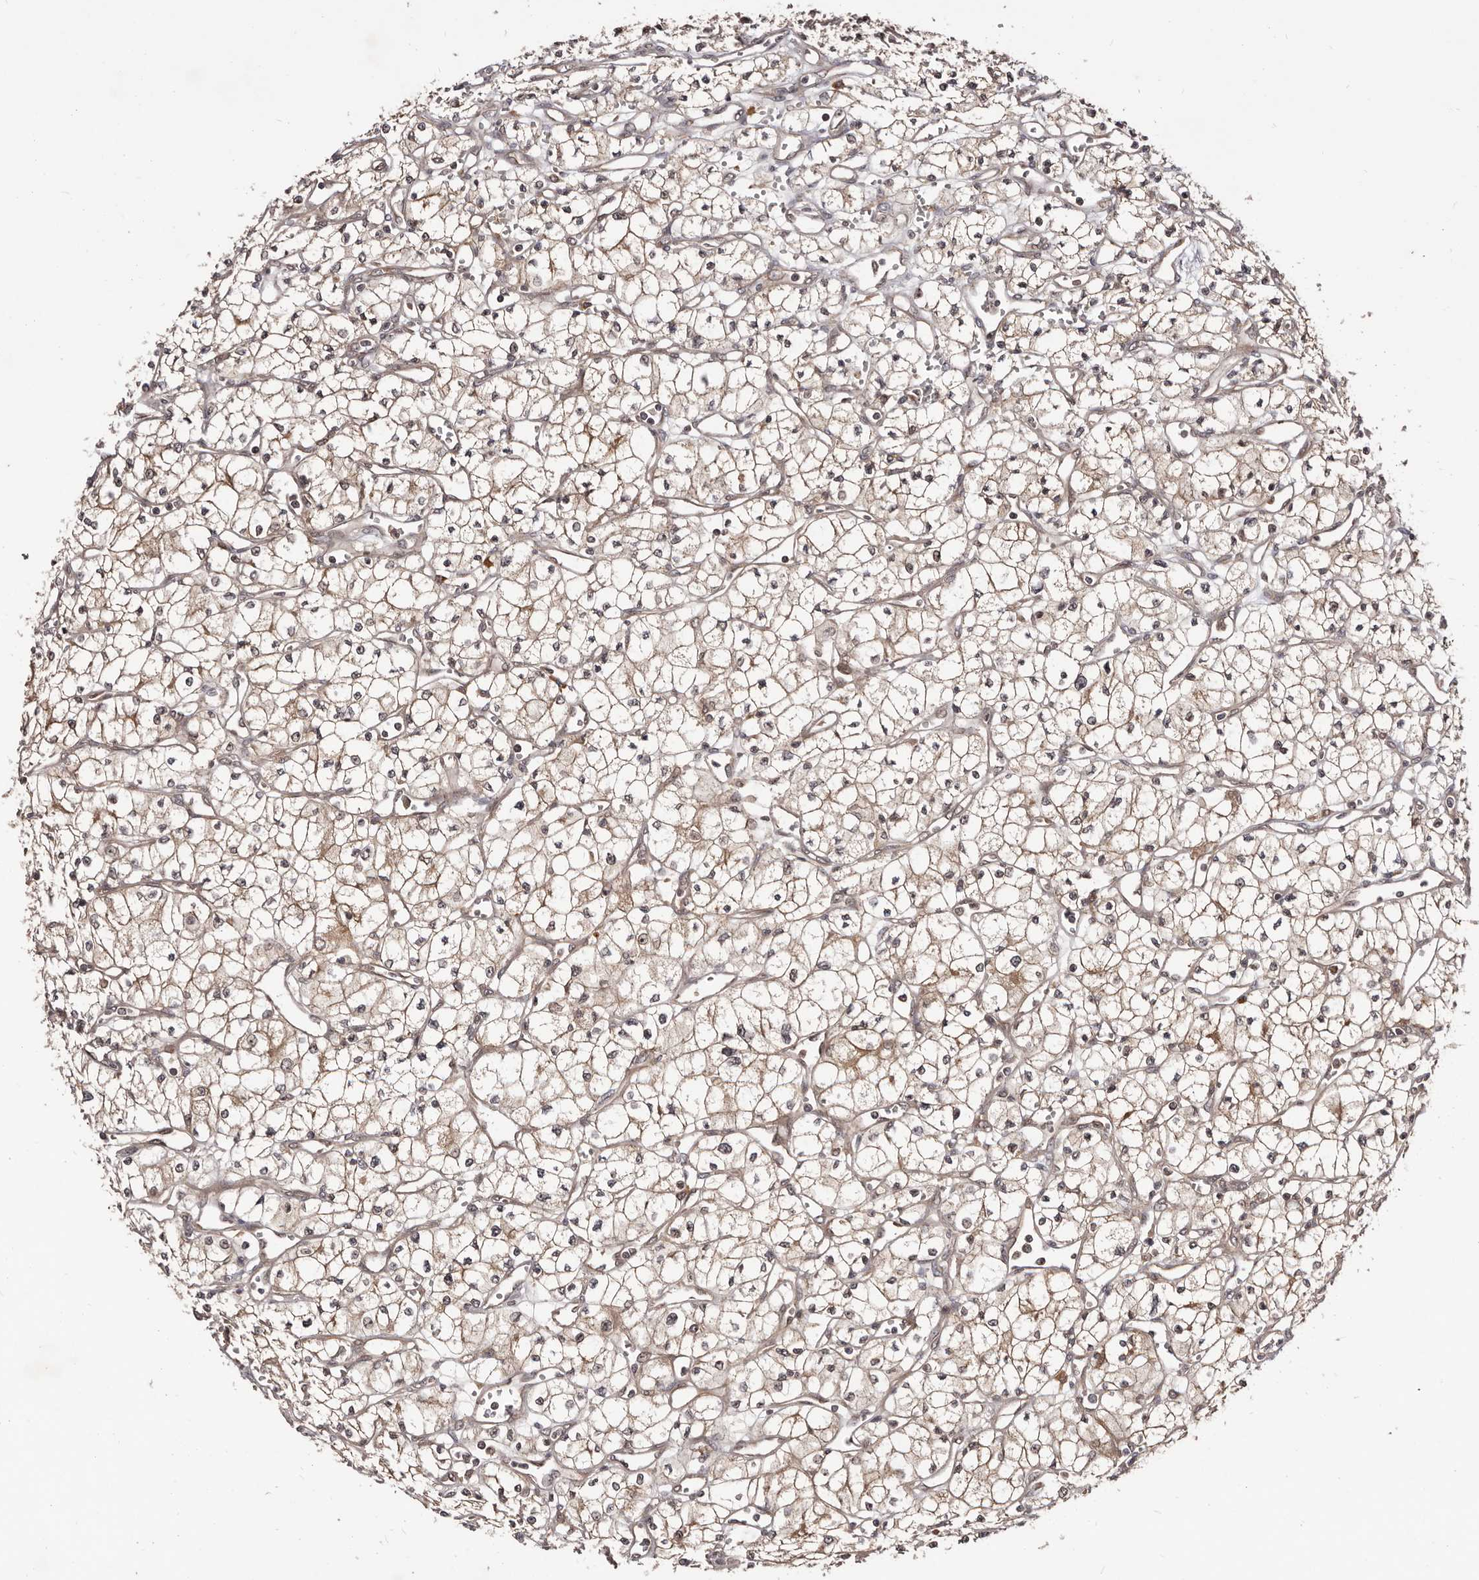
{"staining": {"intensity": "weak", "quantity": ">75%", "location": "cytoplasmic/membranous"}, "tissue": "renal cancer", "cell_type": "Tumor cells", "image_type": "cancer", "snomed": [{"axis": "morphology", "description": "Adenocarcinoma, NOS"}, {"axis": "topography", "description": "Kidney"}], "caption": "Renal adenocarcinoma stained with a brown dye exhibits weak cytoplasmic/membranous positive expression in approximately >75% of tumor cells.", "gene": "MDP1", "patient": {"sex": "male", "age": 59}}